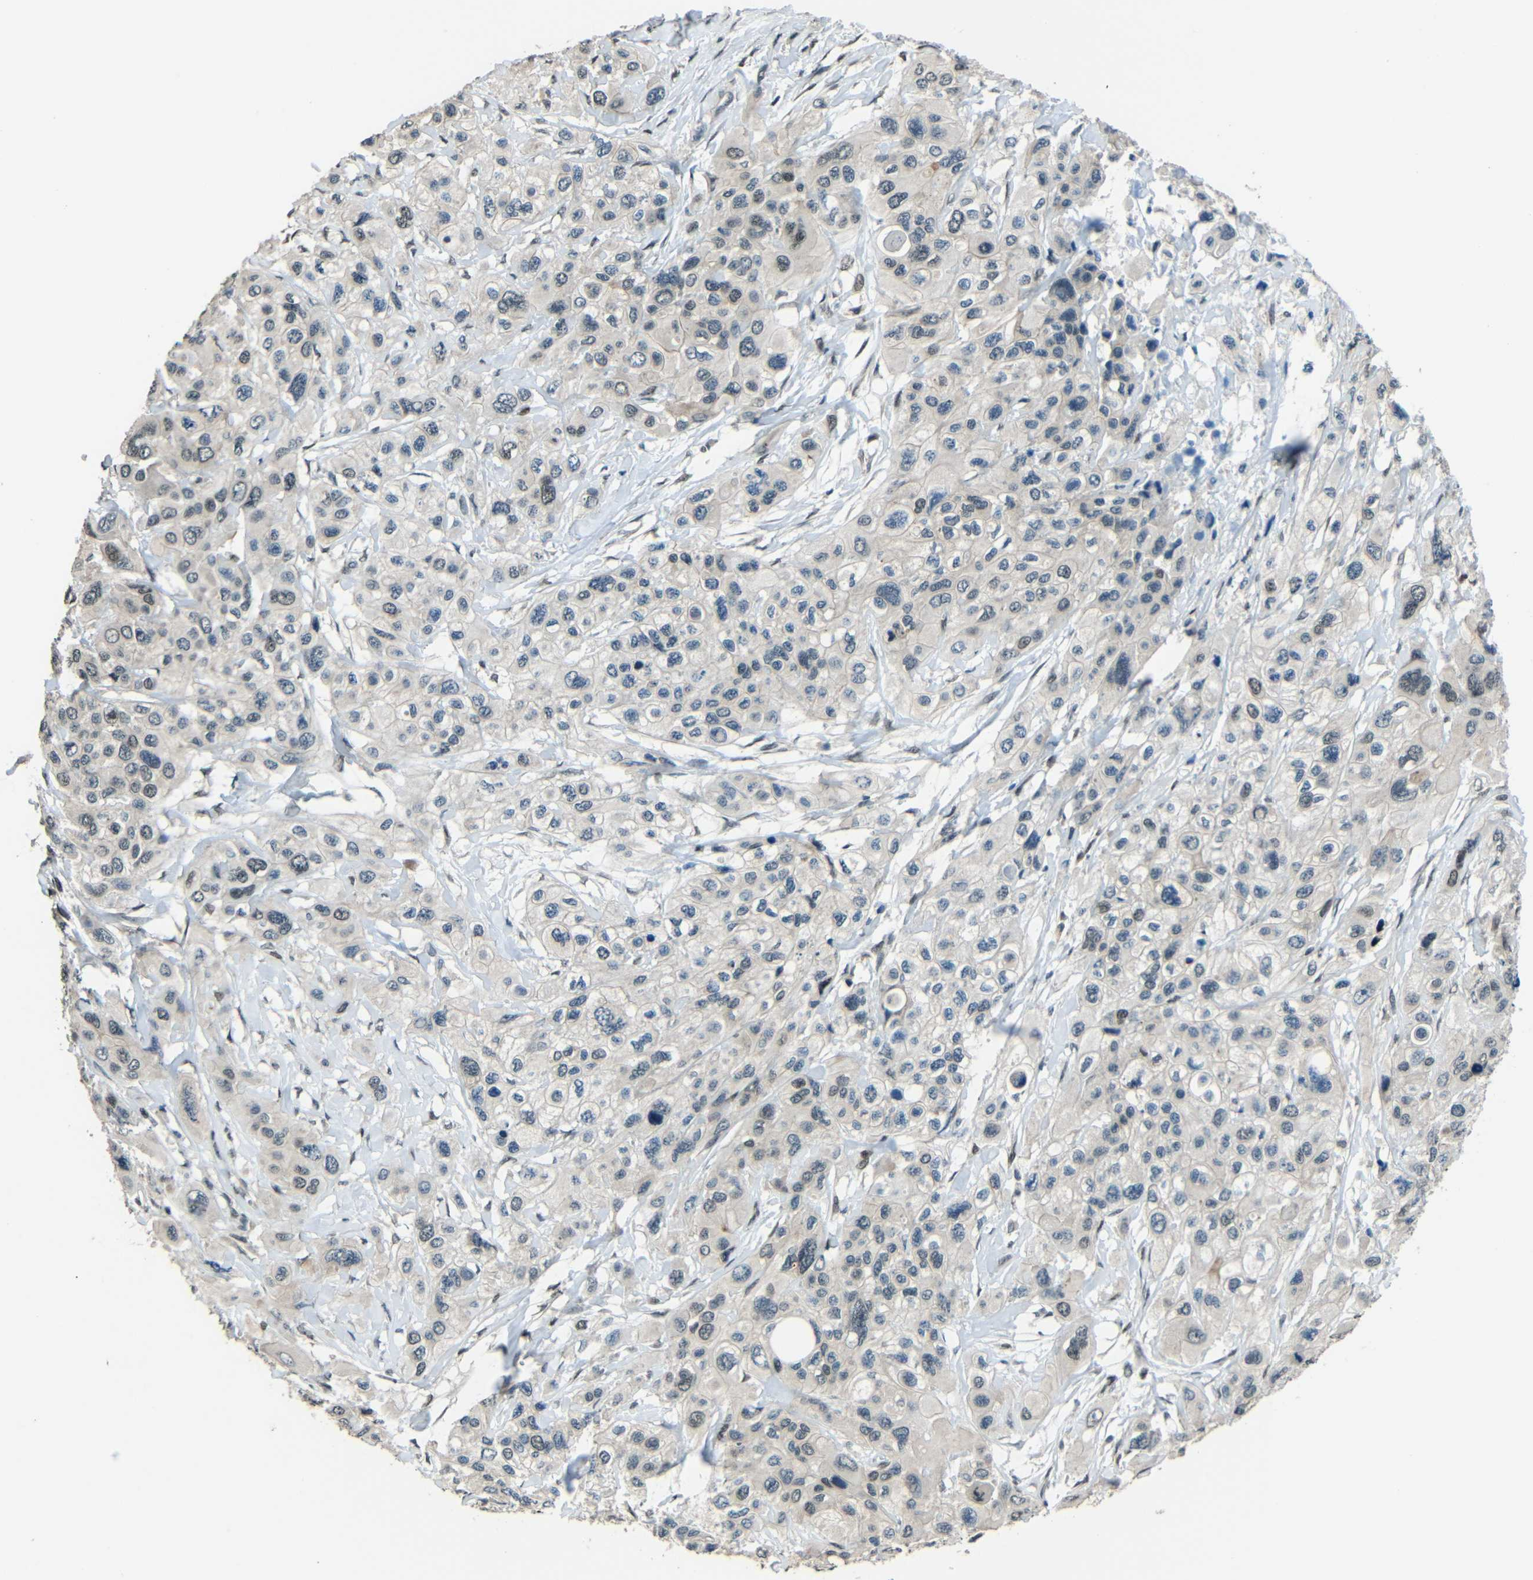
{"staining": {"intensity": "weak", "quantity": "25%-75%", "location": "cytoplasmic/membranous"}, "tissue": "pancreatic cancer", "cell_type": "Tumor cells", "image_type": "cancer", "snomed": [{"axis": "morphology", "description": "Adenocarcinoma, NOS"}, {"axis": "topography", "description": "Pancreas"}], "caption": "An image of pancreatic adenocarcinoma stained for a protein displays weak cytoplasmic/membranous brown staining in tumor cells.", "gene": "PSIP1", "patient": {"sex": "male", "age": 73}}